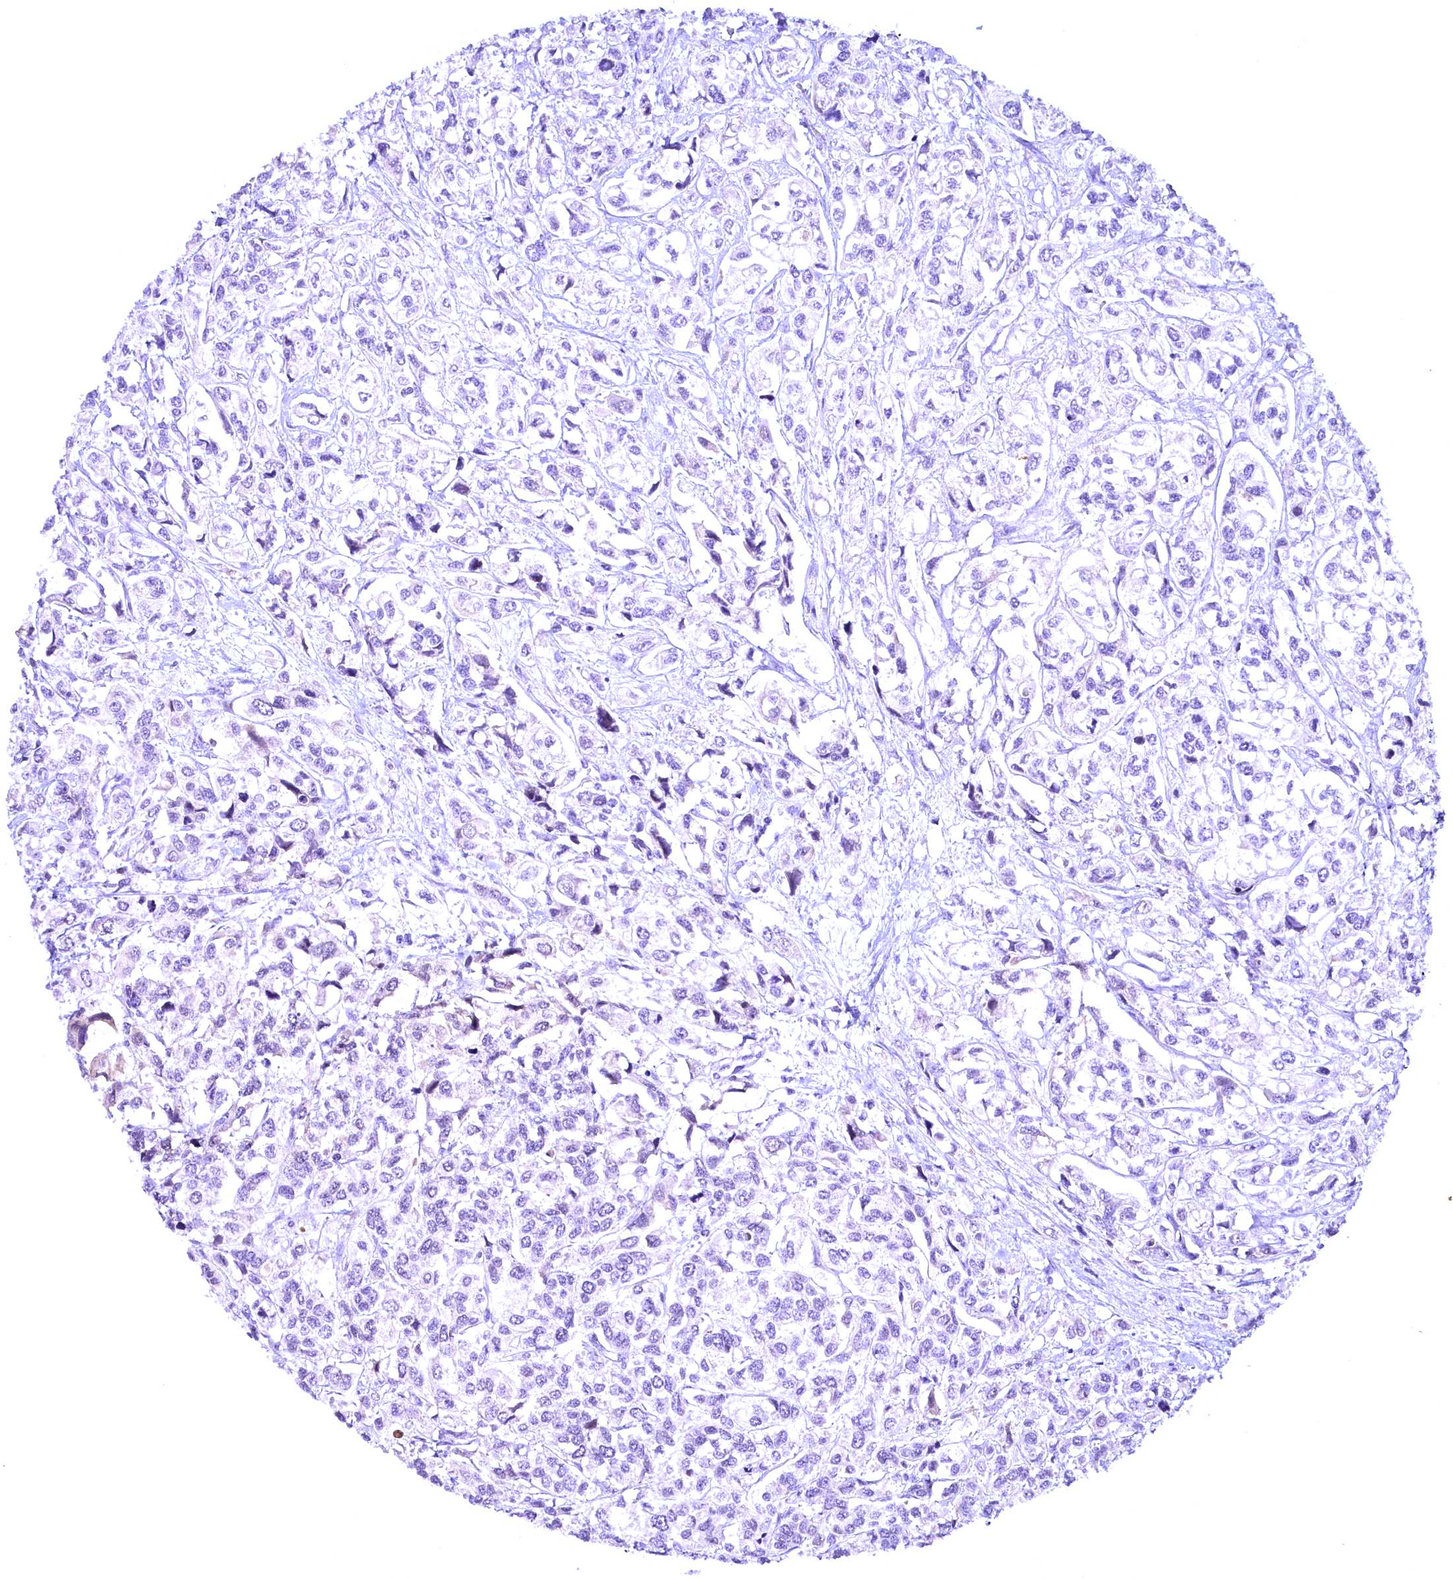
{"staining": {"intensity": "negative", "quantity": "none", "location": "none"}, "tissue": "urothelial cancer", "cell_type": "Tumor cells", "image_type": "cancer", "snomed": [{"axis": "morphology", "description": "Urothelial carcinoma, High grade"}, {"axis": "topography", "description": "Urinary bladder"}], "caption": "This micrograph is of urothelial cancer stained with IHC to label a protein in brown with the nuclei are counter-stained blue. There is no staining in tumor cells.", "gene": "CCDC106", "patient": {"sex": "male", "age": 67}}